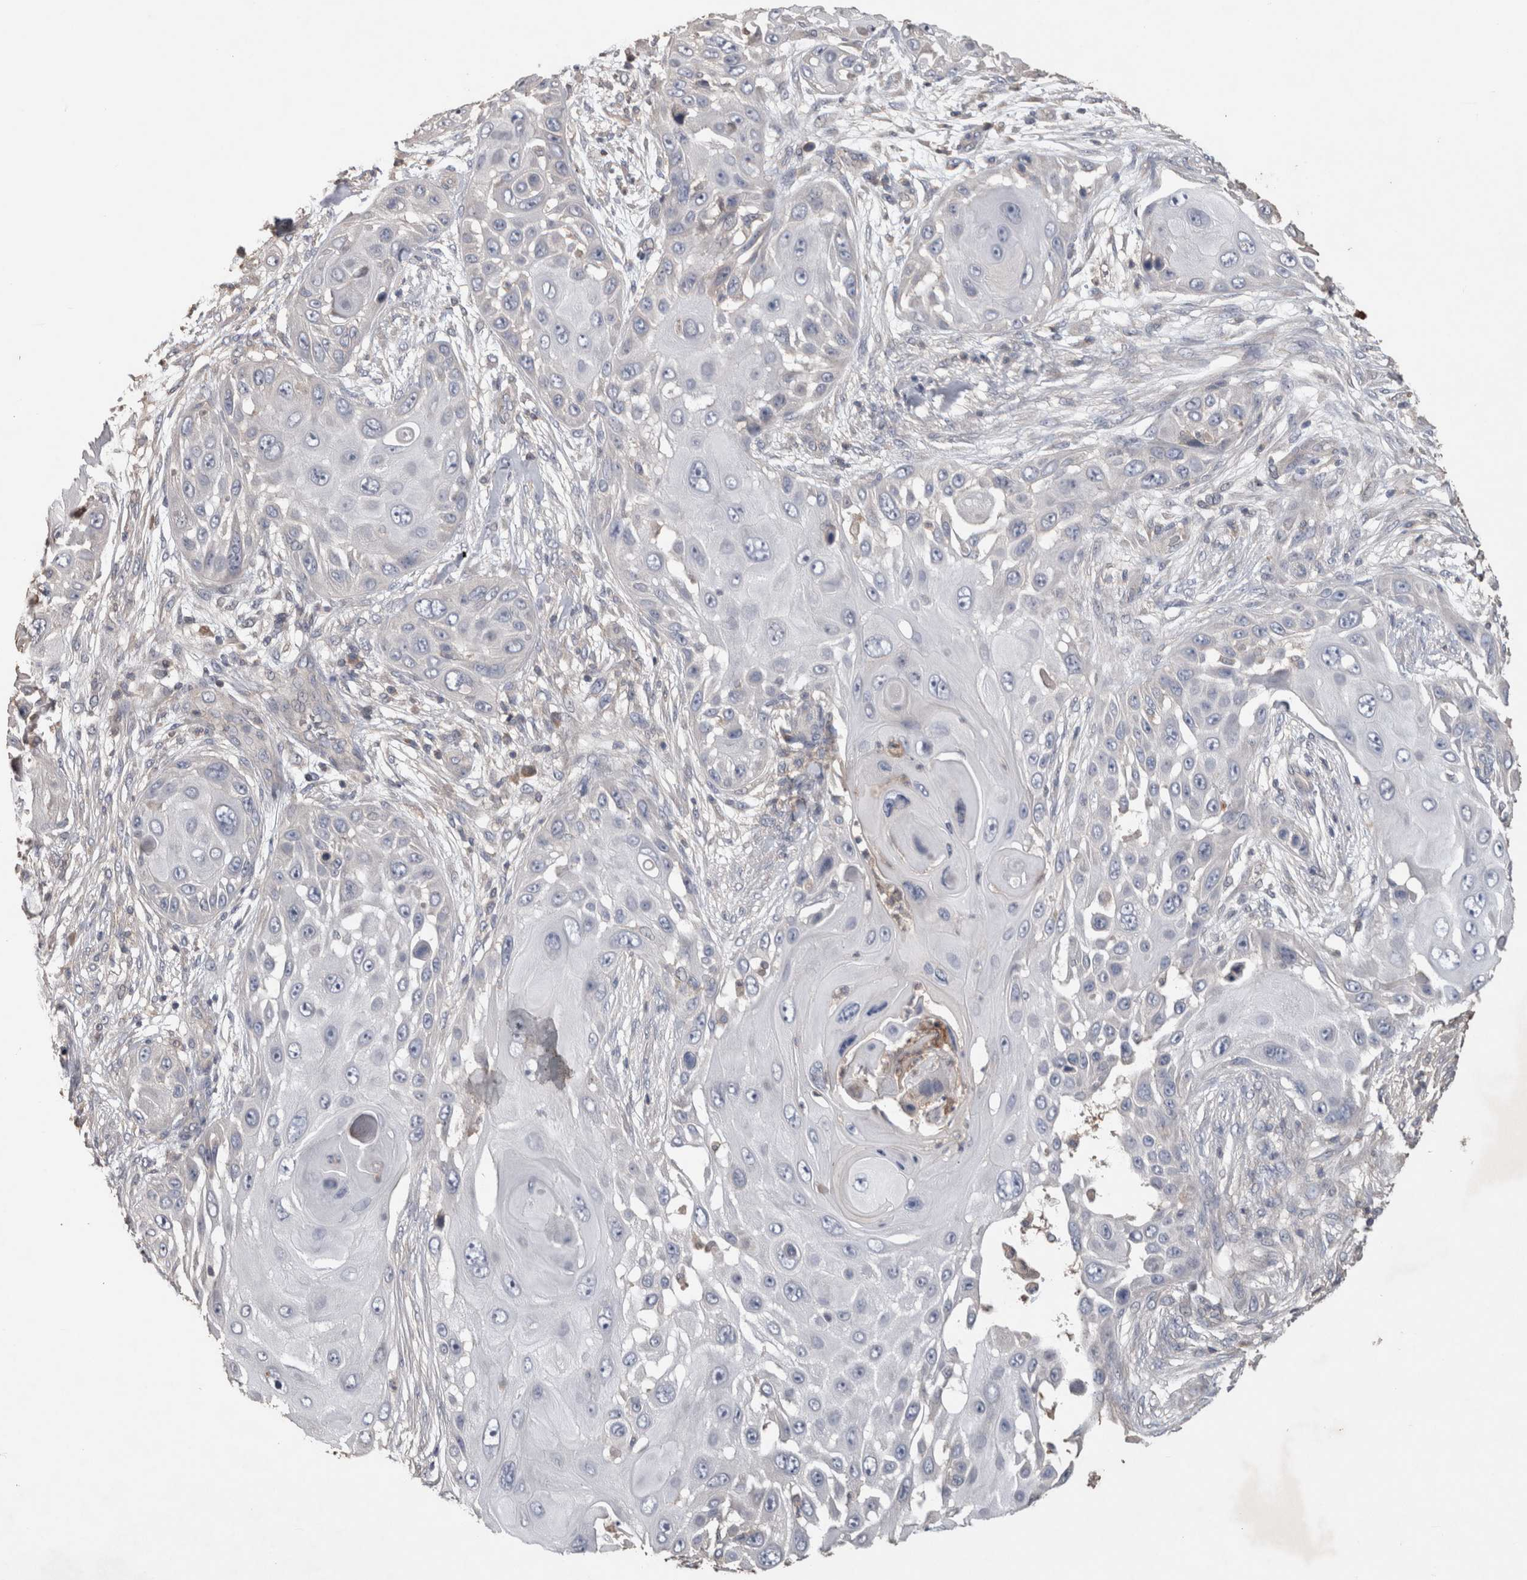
{"staining": {"intensity": "negative", "quantity": "none", "location": "none"}, "tissue": "skin cancer", "cell_type": "Tumor cells", "image_type": "cancer", "snomed": [{"axis": "morphology", "description": "Squamous cell carcinoma, NOS"}, {"axis": "topography", "description": "Skin"}], "caption": "A photomicrograph of skin cancer (squamous cell carcinoma) stained for a protein reveals no brown staining in tumor cells.", "gene": "TRIM5", "patient": {"sex": "female", "age": 44}}